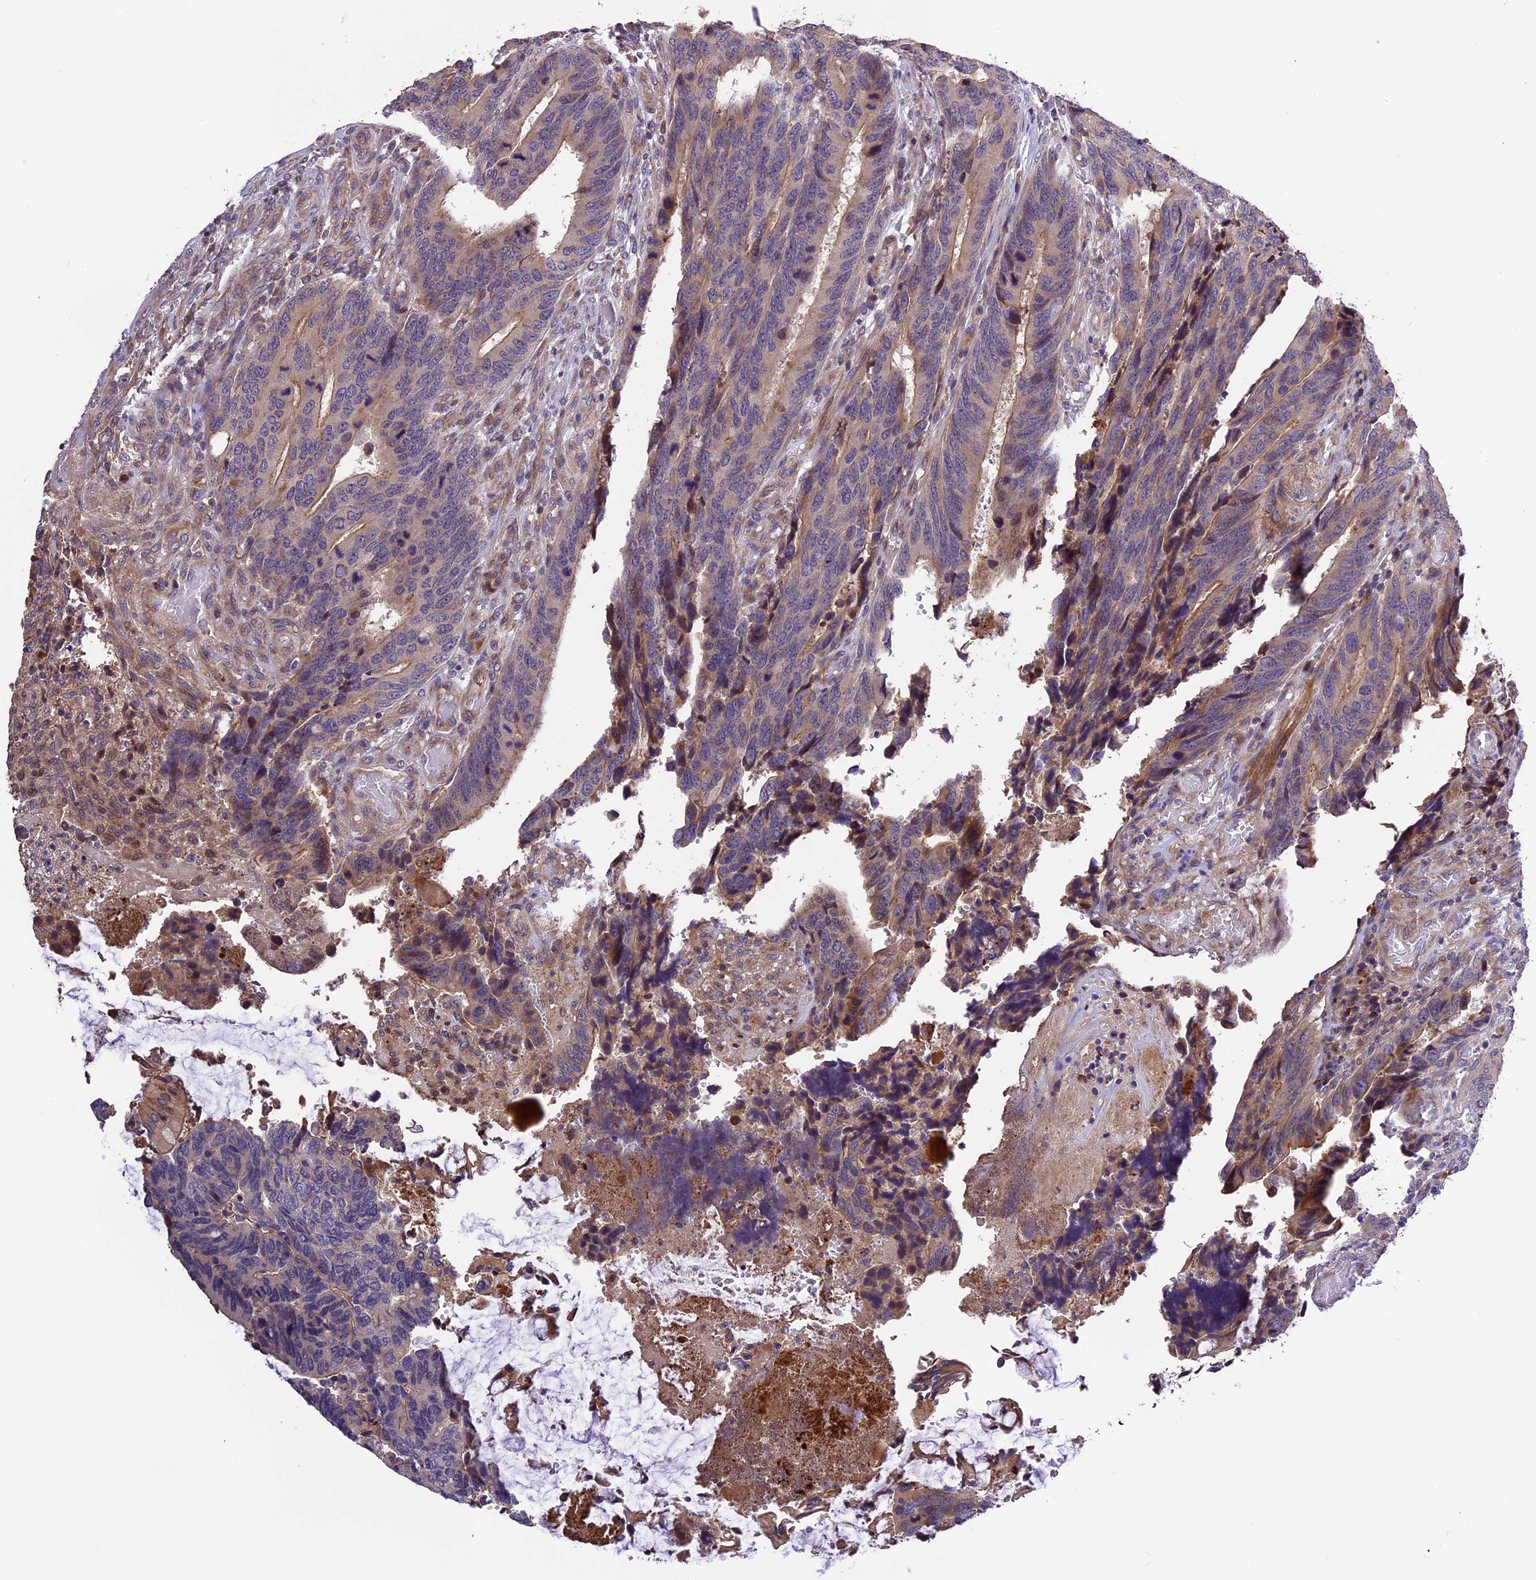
{"staining": {"intensity": "weak", "quantity": "25%-75%", "location": "cytoplasmic/membranous"}, "tissue": "colorectal cancer", "cell_type": "Tumor cells", "image_type": "cancer", "snomed": [{"axis": "morphology", "description": "Adenocarcinoma, NOS"}, {"axis": "topography", "description": "Colon"}], "caption": "Colorectal adenocarcinoma stained for a protein (brown) exhibits weak cytoplasmic/membranous positive expression in about 25%-75% of tumor cells.", "gene": "ABCC10", "patient": {"sex": "male", "age": 87}}